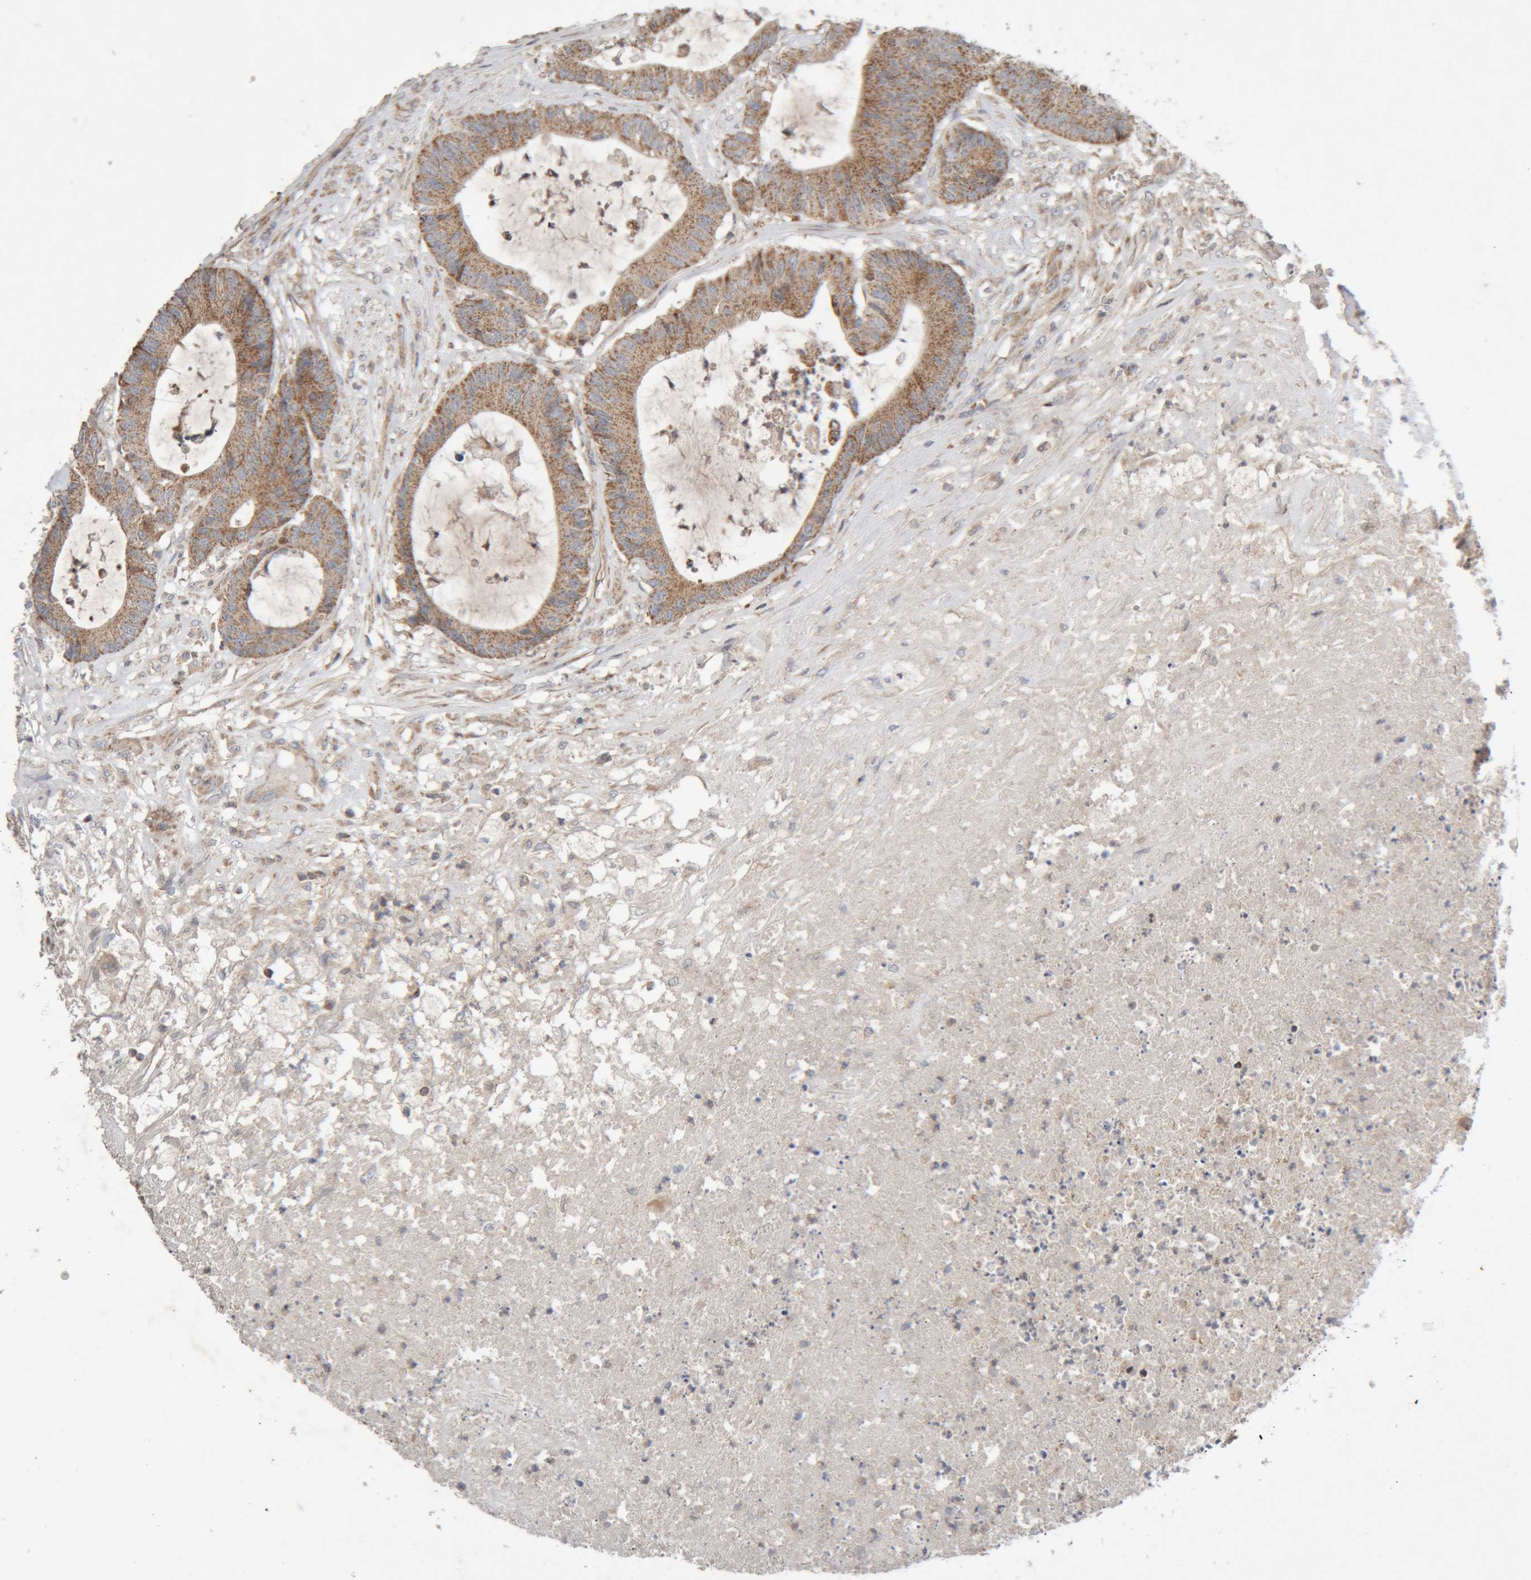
{"staining": {"intensity": "moderate", "quantity": ">75%", "location": "cytoplasmic/membranous"}, "tissue": "colorectal cancer", "cell_type": "Tumor cells", "image_type": "cancer", "snomed": [{"axis": "morphology", "description": "Adenocarcinoma, NOS"}, {"axis": "topography", "description": "Colon"}], "caption": "This is an image of immunohistochemistry (IHC) staining of colorectal cancer, which shows moderate positivity in the cytoplasmic/membranous of tumor cells.", "gene": "KIF21B", "patient": {"sex": "female", "age": 84}}